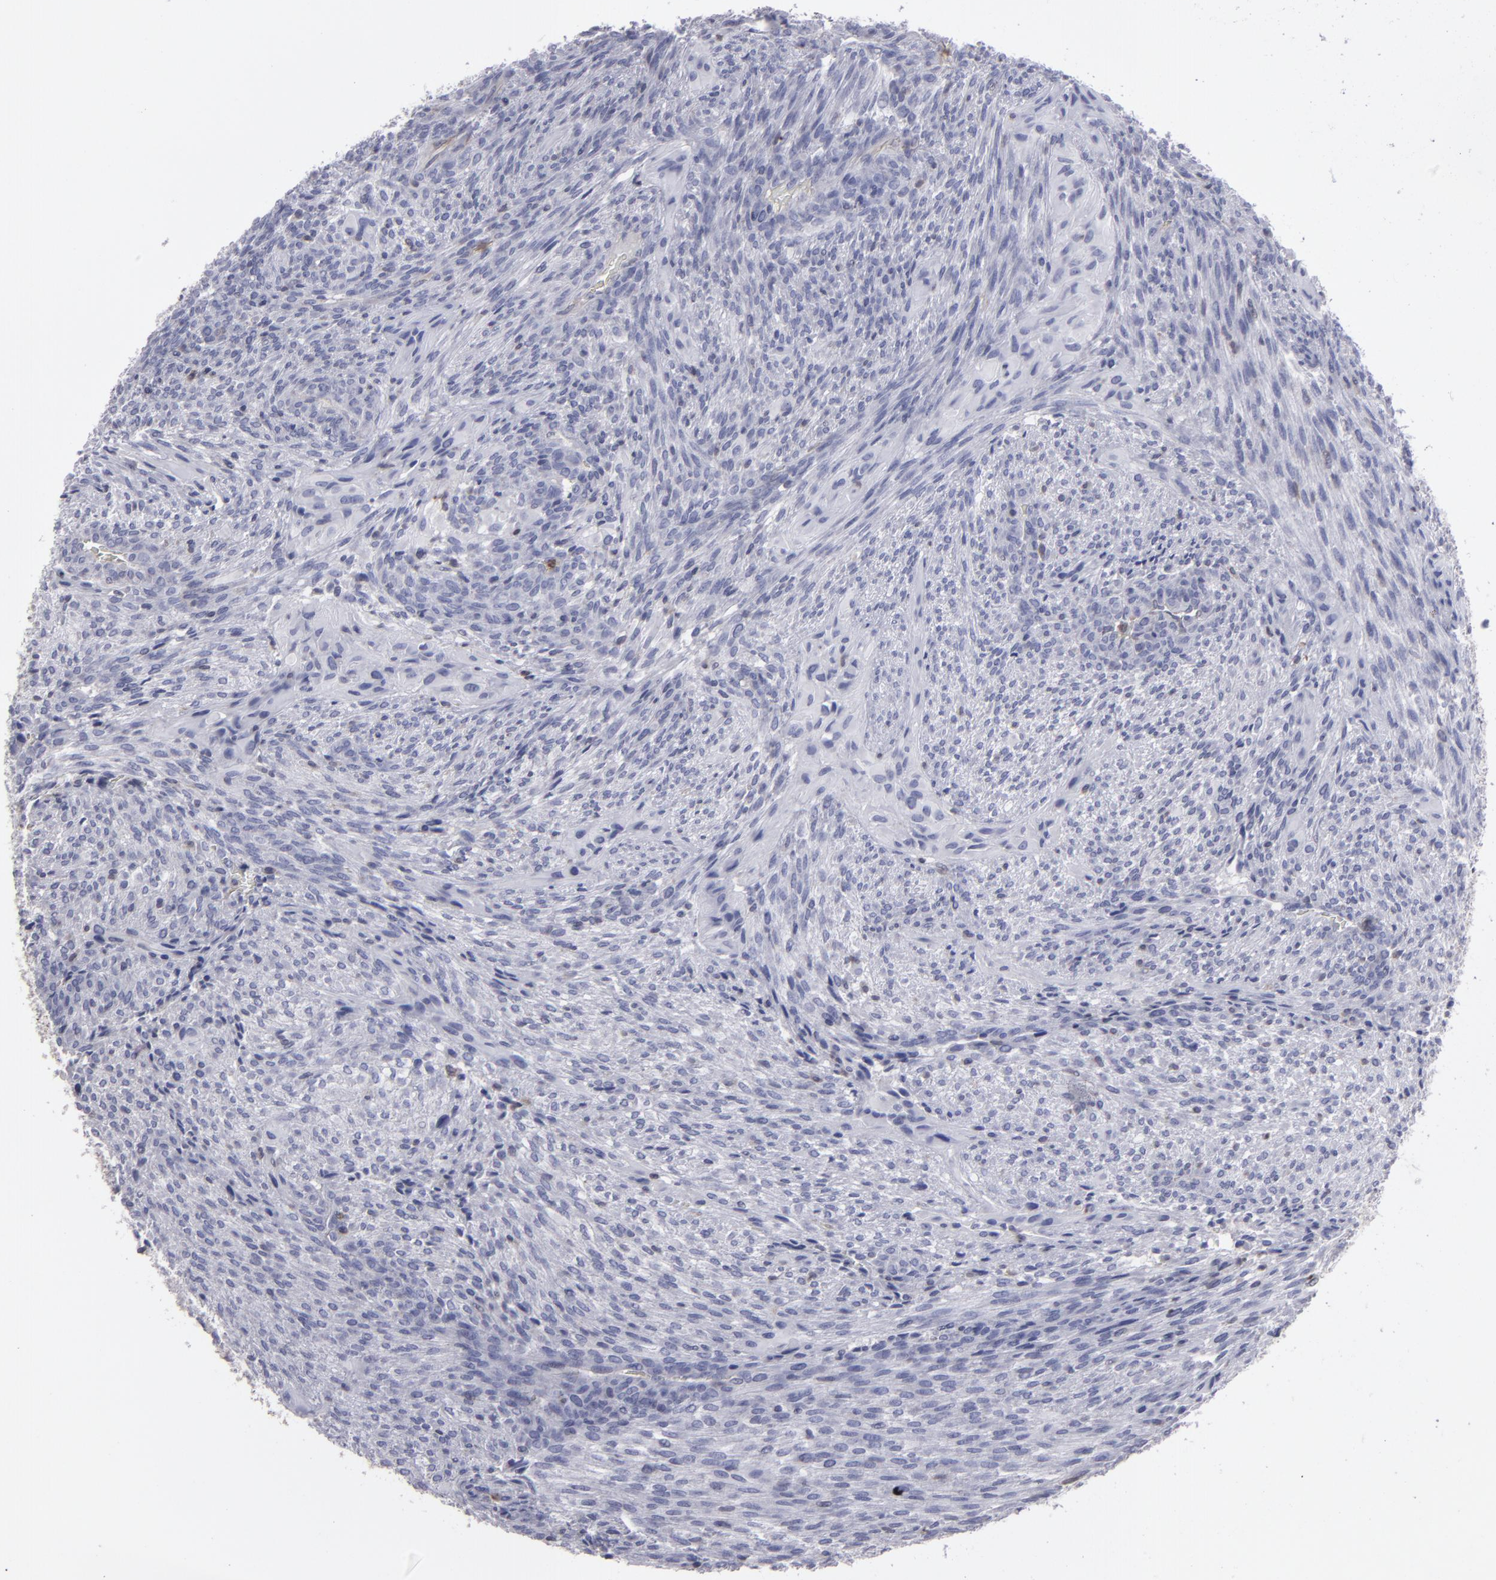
{"staining": {"intensity": "negative", "quantity": "none", "location": "none"}, "tissue": "glioma", "cell_type": "Tumor cells", "image_type": "cancer", "snomed": [{"axis": "morphology", "description": "Glioma, malignant, High grade"}, {"axis": "topography", "description": "Cerebral cortex"}], "caption": "Human glioma stained for a protein using immunohistochemistry demonstrates no staining in tumor cells.", "gene": "SEMA3G", "patient": {"sex": "female", "age": 55}}